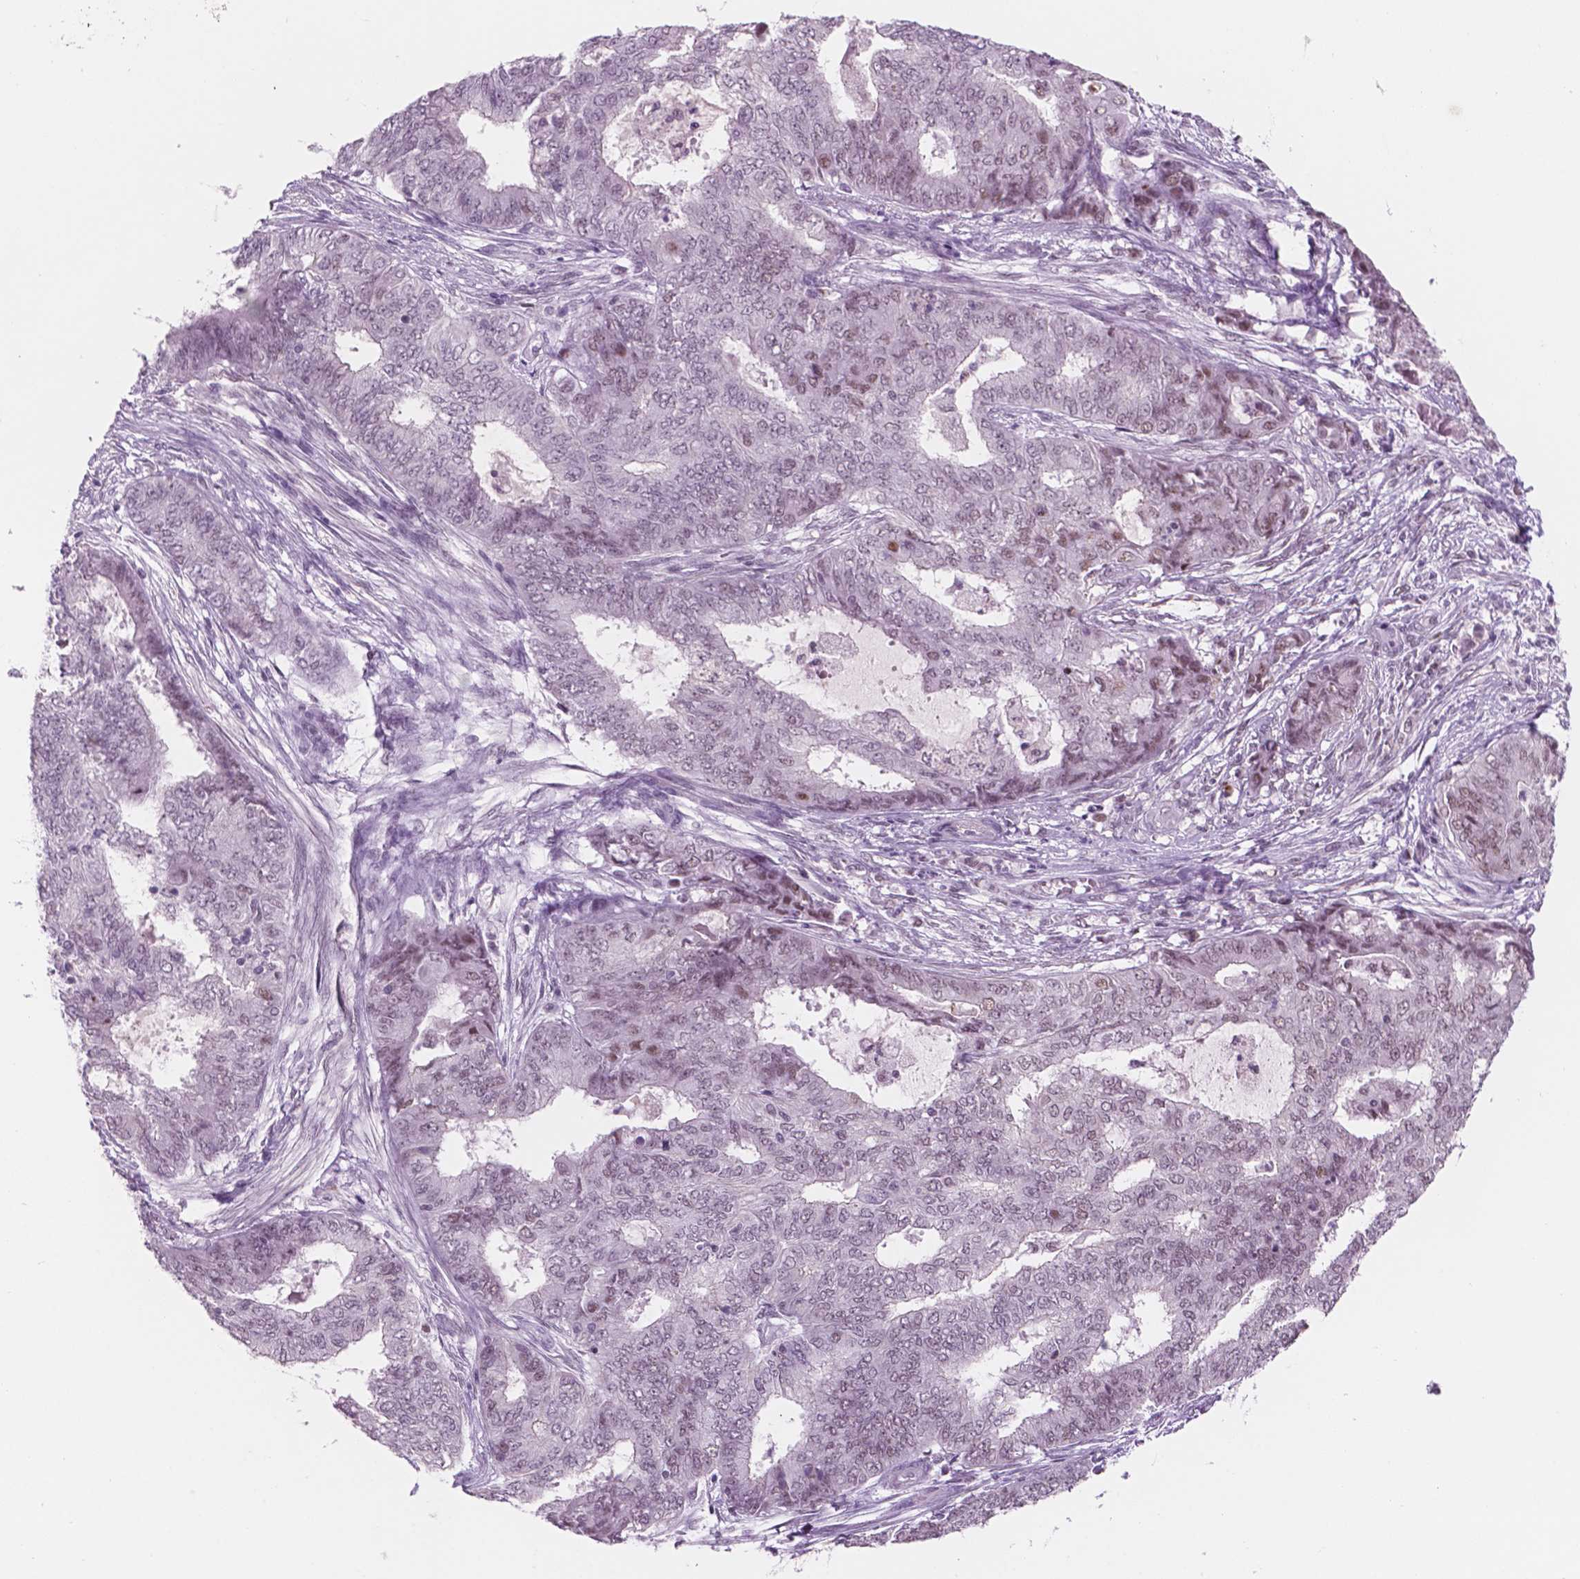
{"staining": {"intensity": "weak", "quantity": "<25%", "location": "nuclear"}, "tissue": "endometrial cancer", "cell_type": "Tumor cells", "image_type": "cancer", "snomed": [{"axis": "morphology", "description": "Adenocarcinoma, NOS"}, {"axis": "topography", "description": "Endometrium"}], "caption": "DAB (3,3'-diaminobenzidine) immunohistochemical staining of human endometrial cancer (adenocarcinoma) shows no significant expression in tumor cells.", "gene": "CTR9", "patient": {"sex": "female", "age": 62}}